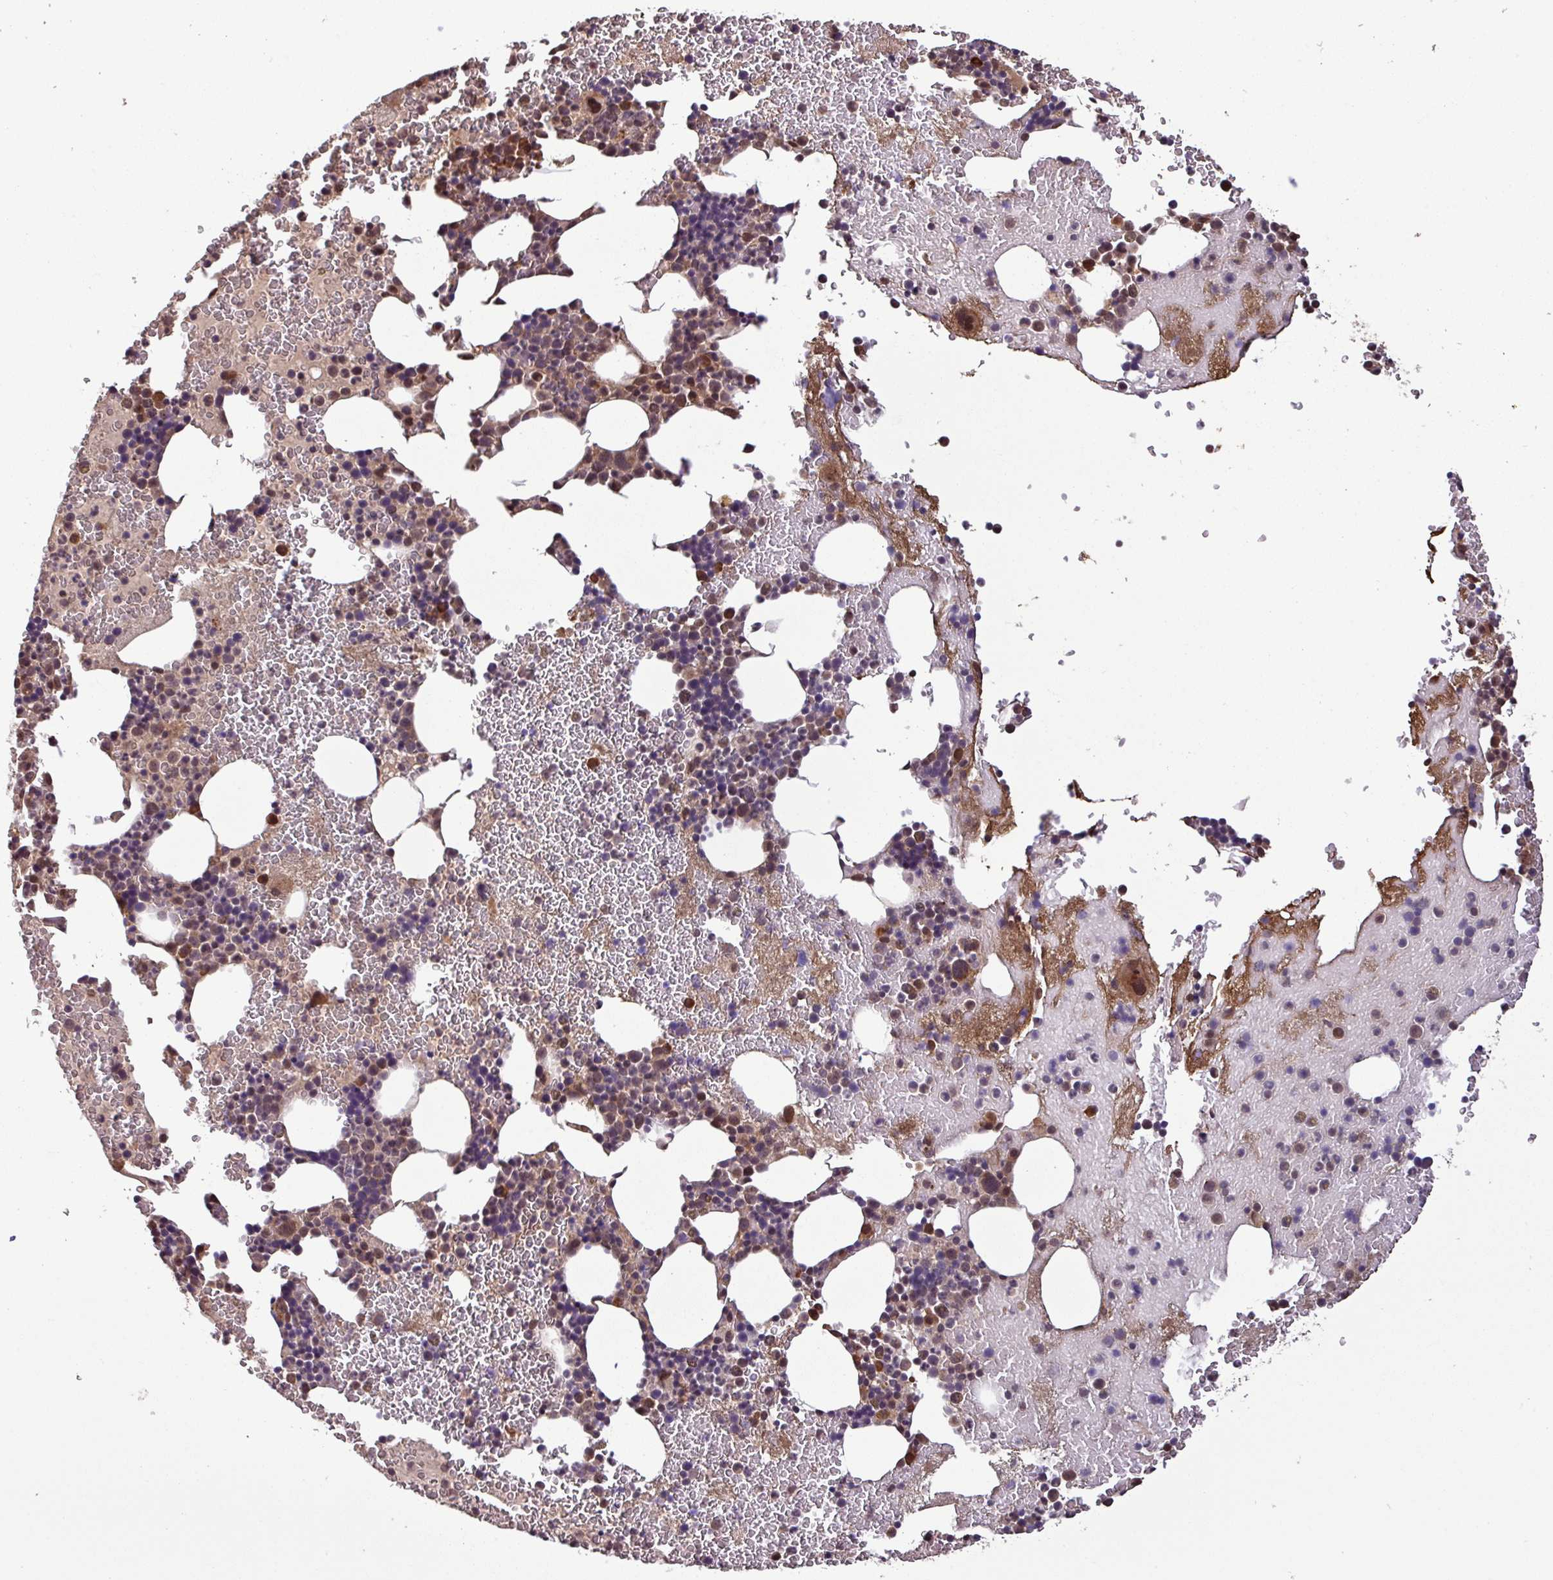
{"staining": {"intensity": "moderate", "quantity": "25%-75%", "location": "cytoplasmic/membranous,nuclear"}, "tissue": "bone marrow", "cell_type": "Hematopoietic cells", "image_type": "normal", "snomed": [{"axis": "morphology", "description": "Normal tissue, NOS"}, {"axis": "topography", "description": "Bone marrow"}], "caption": "DAB (3,3'-diaminobenzidine) immunohistochemical staining of benign bone marrow displays moderate cytoplasmic/membranous,nuclear protein staining in about 25%-75% of hematopoietic cells.", "gene": "NOB1", "patient": {"sex": "male", "age": 26}}